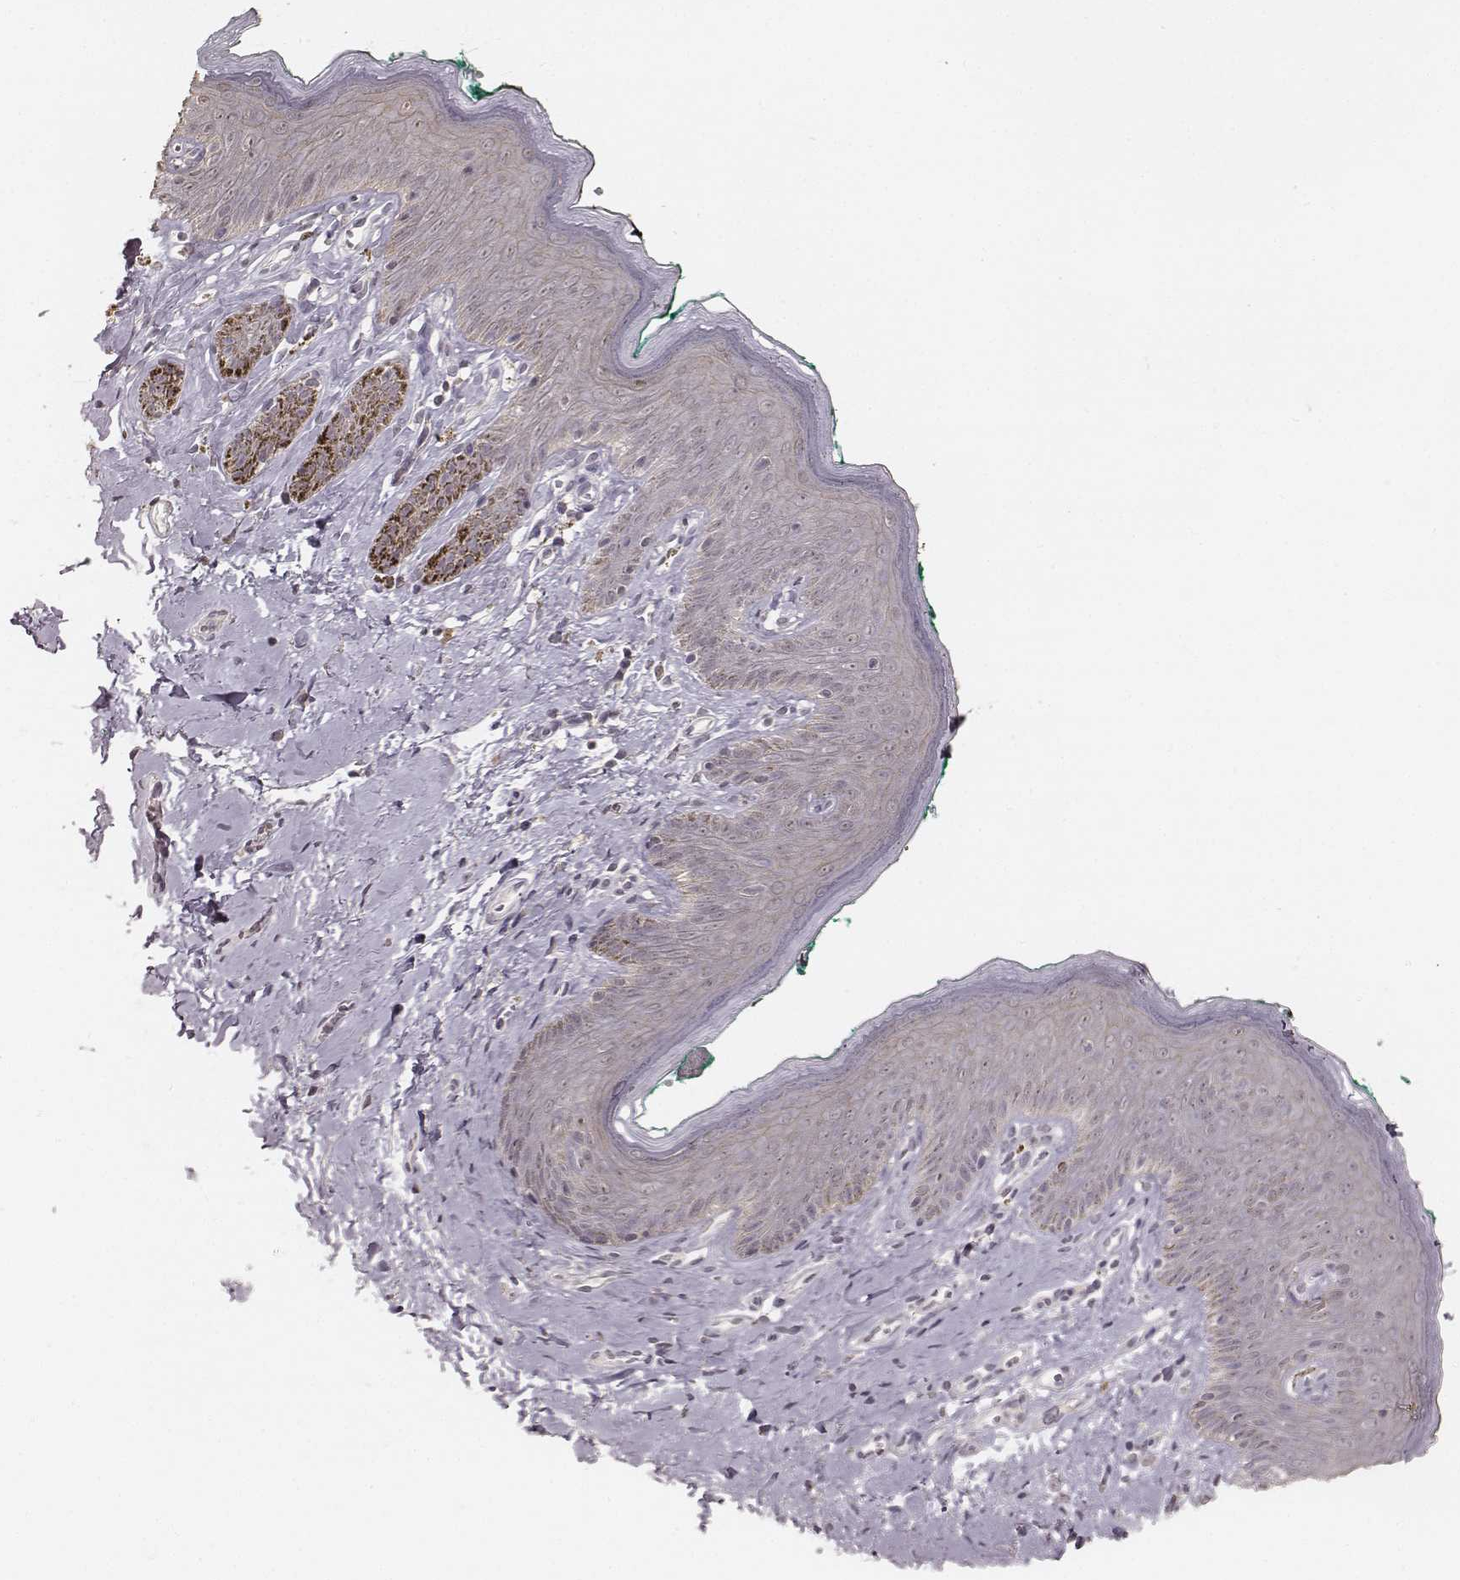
{"staining": {"intensity": "negative", "quantity": "none", "location": "none"}, "tissue": "skin", "cell_type": "Epidermal cells", "image_type": "normal", "snomed": [{"axis": "morphology", "description": "Normal tissue, NOS"}, {"axis": "topography", "description": "Vulva"}], "caption": "Immunohistochemistry photomicrograph of benign skin stained for a protein (brown), which shows no staining in epidermal cells.", "gene": "LY6K", "patient": {"sex": "female", "age": 66}}